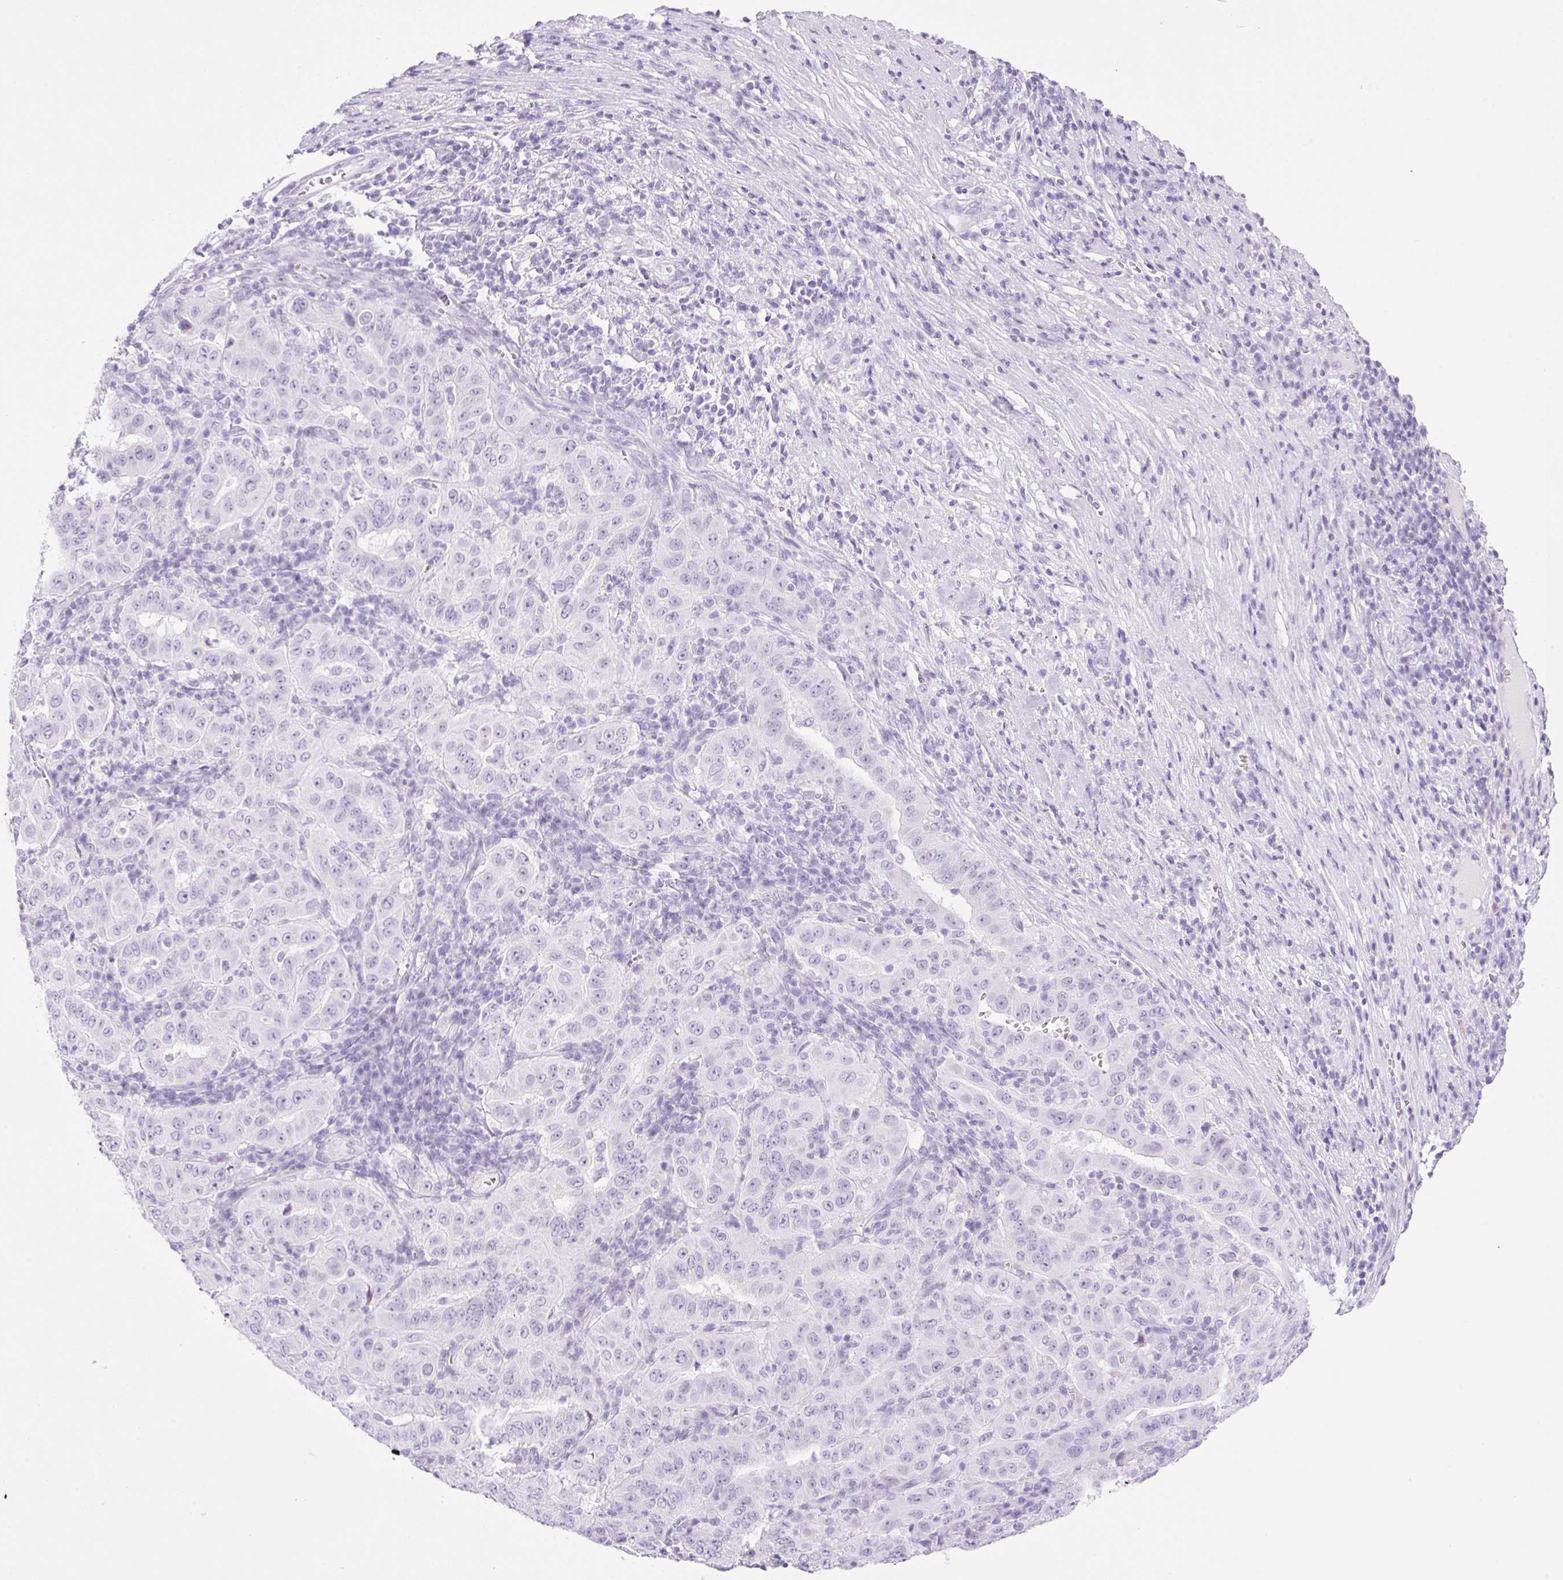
{"staining": {"intensity": "negative", "quantity": "none", "location": "none"}, "tissue": "pancreatic cancer", "cell_type": "Tumor cells", "image_type": "cancer", "snomed": [{"axis": "morphology", "description": "Adenocarcinoma, NOS"}, {"axis": "topography", "description": "Pancreas"}], "caption": "Immunohistochemistry (IHC) image of pancreatic cancer stained for a protein (brown), which reveals no positivity in tumor cells.", "gene": "SPRR4", "patient": {"sex": "male", "age": 63}}